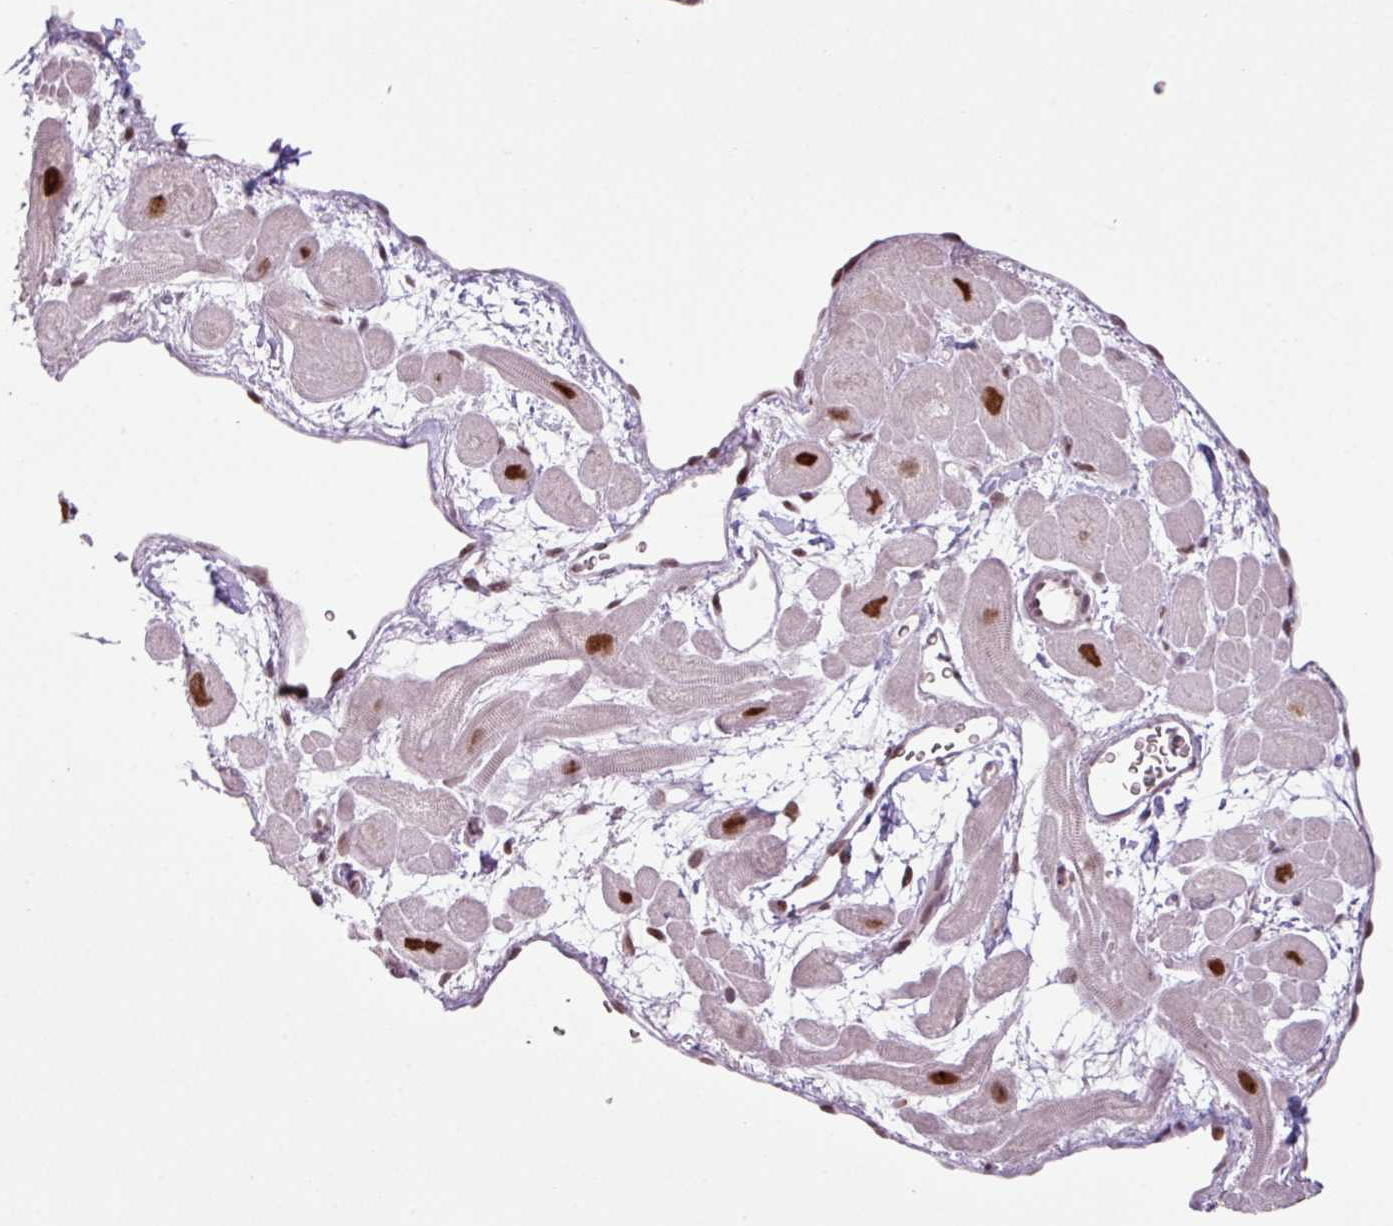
{"staining": {"intensity": "strong", "quantity": "25%-75%", "location": "nuclear"}, "tissue": "heart muscle", "cell_type": "Cardiomyocytes", "image_type": "normal", "snomed": [{"axis": "morphology", "description": "Normal tissue, NOS"}, {"axis": "topography", "description": "Heart"}], "caption": "Immunohistochemical staining of unremarkable heart muscle exhibits 25%-75% levels of strong nuclear protein expression in about 25%-75% of cardiomyocytes.", "gene": "PRDM5", "patient": {"sex": "male", "age": 49}}